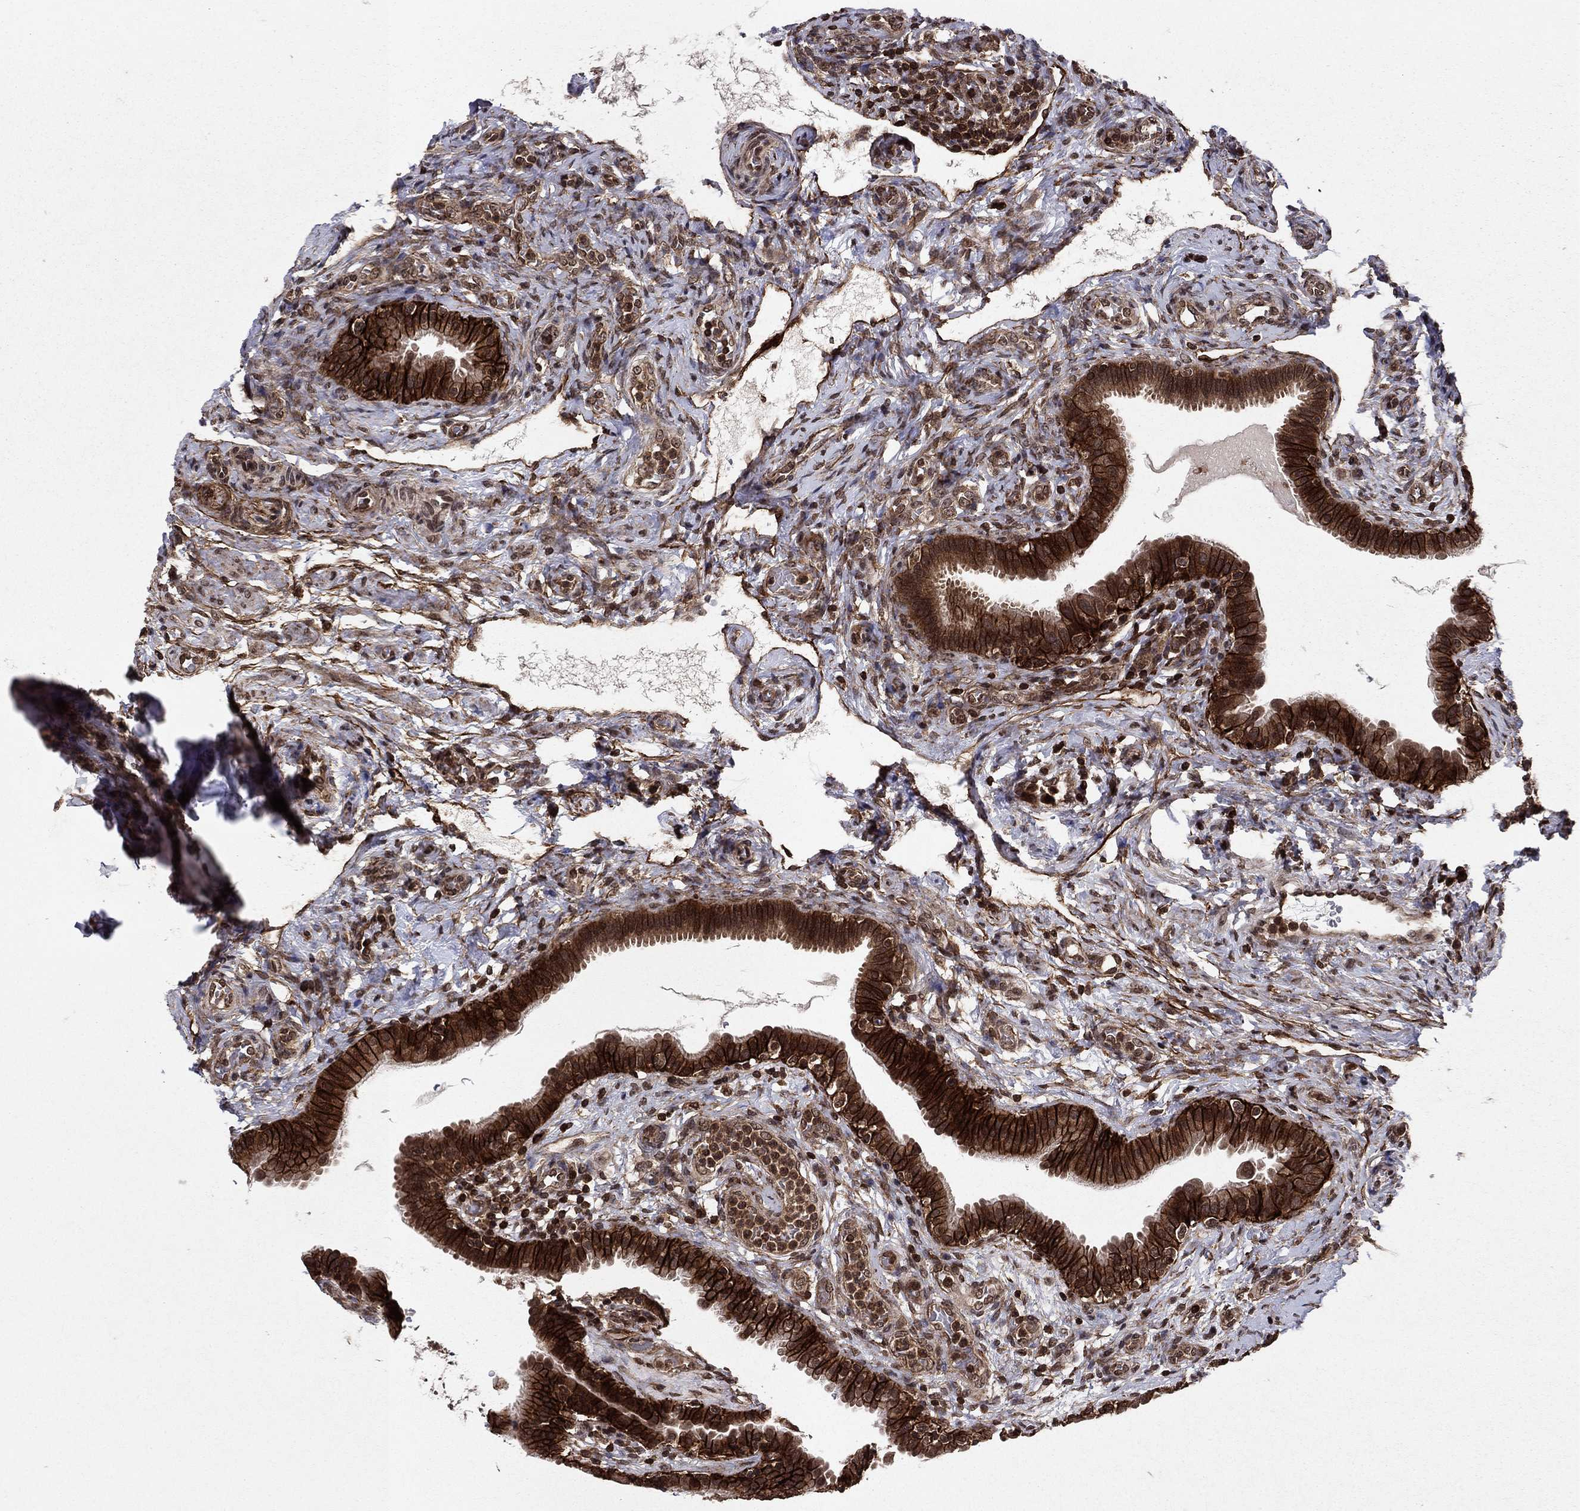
{"staining": {"intensity": "strong", "quantity": ">75%", "location": "cytoplasmic/membranous"}, "tissue": "fallopian tube", "cell_type": "Glandular cells", "image_type": "normal", "snomed": [{"axis": "morphology", "description": "Normal tissue, NOS"}, {"axis": "topography", "description": "Fallopian tube"}, {"axis": "topography", "description": "Ovary"}], "caption": "IHC staining of normal fallopian tube, which demonstrates high levels of strong cytoplasmic/membranous expression in about >75% of glandular cells indicating strong cytoplasmic/membranous protein staining. The staining was performed using DAB (brown) for protein detection and nuclei were counterstained in hematoxylin (blue).", "gene": "SSX2IP", "patient": {"sex": "female", "age": 41}}